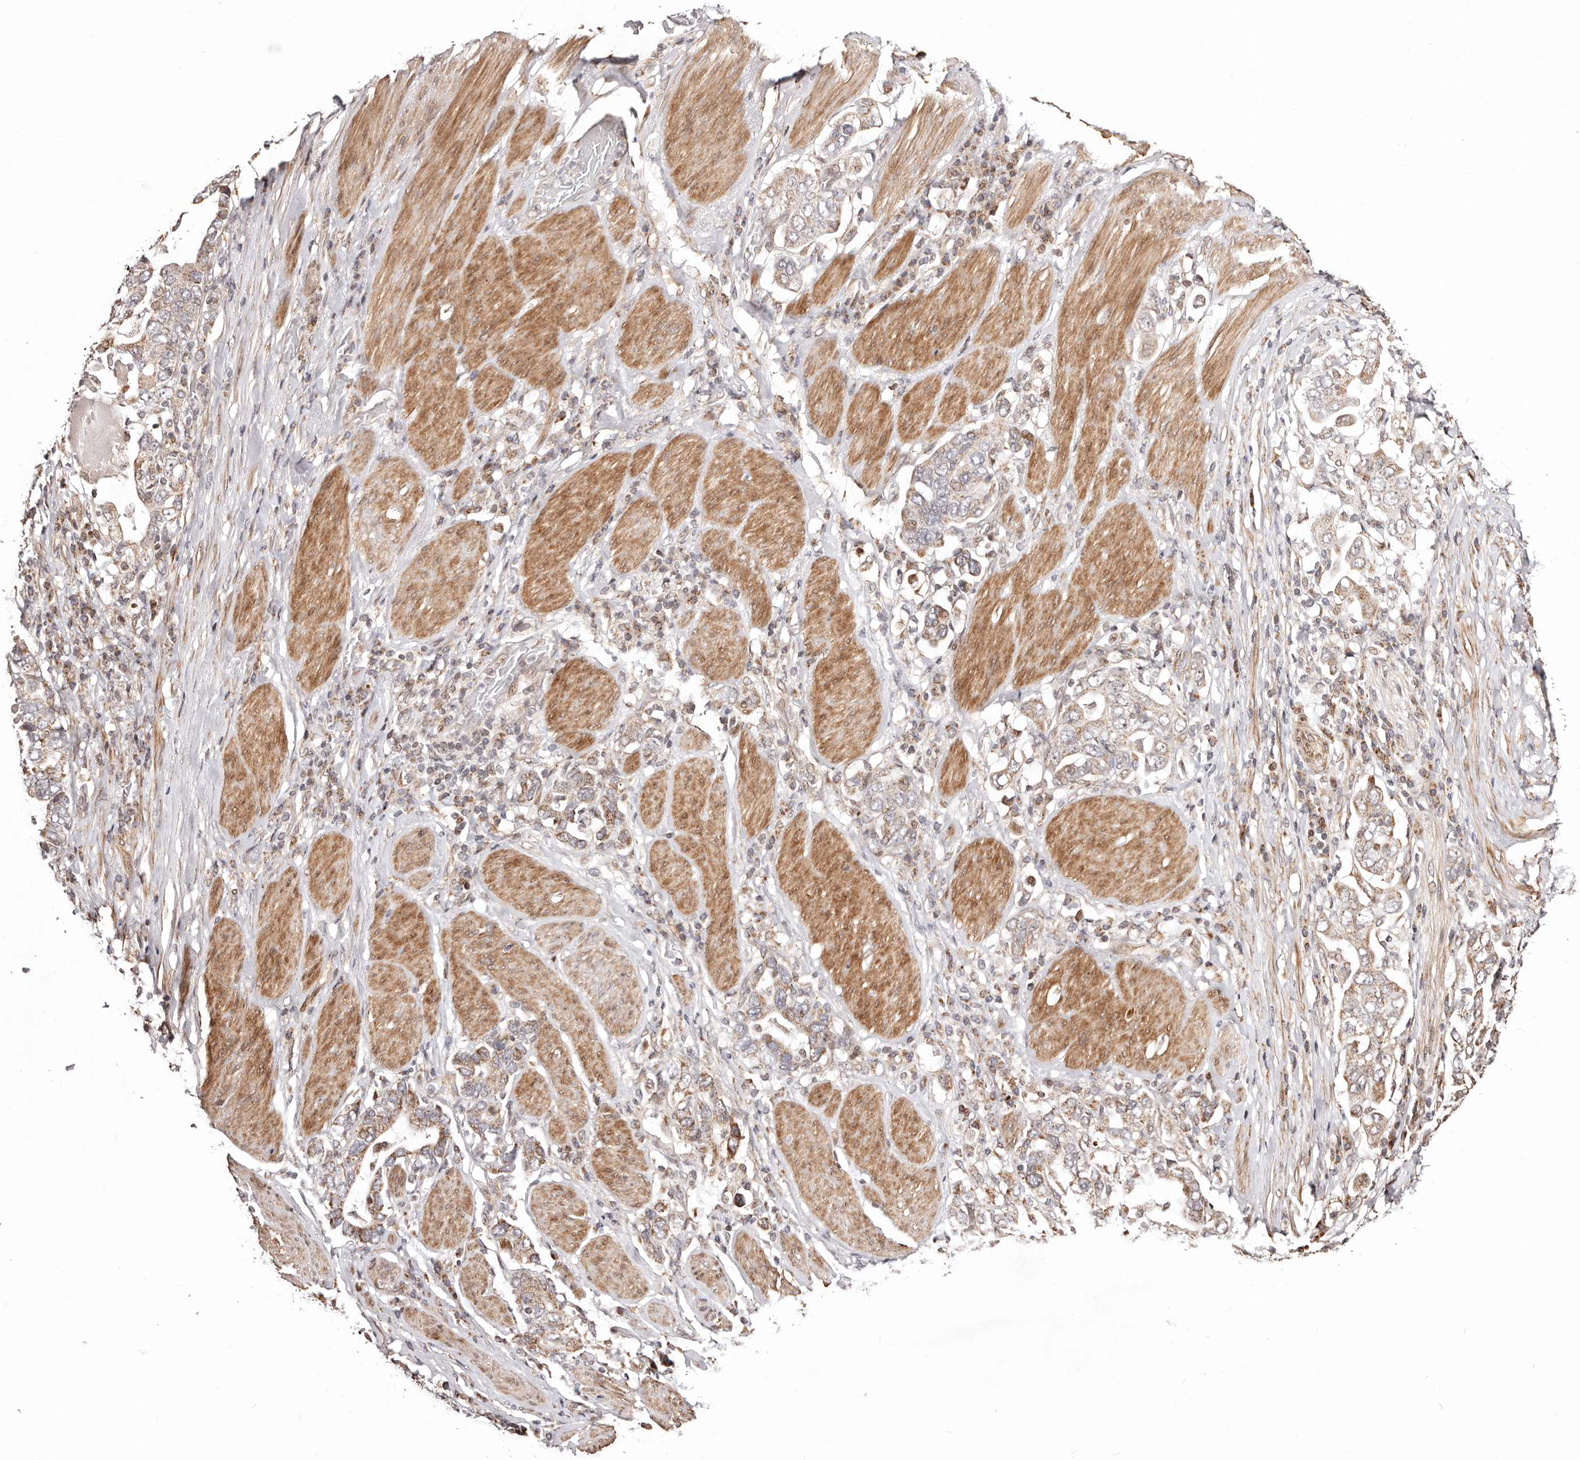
{"staining": {"intensity": "moderate", "quantity": "25%-75%", "location": "cytoplasmic/membranous"}, "tissue": "stomach cancer", "cell_type": "Tumor cells", "image_type": "cancer", "snomed": [{"axis": "morphology", "description": "Adenocarcinoma, NOS"}, {"axis": "topography", "description": "Stomach, upper"}], "caption": "Protein expression analysis of stomach adenocarcinoma demonstrates moderate cytoplasmic/membranous staining in about 25%-75% of tumor cells.", "gene": "HIVEP3", "patient": {"sex": "male", "age": 62}}